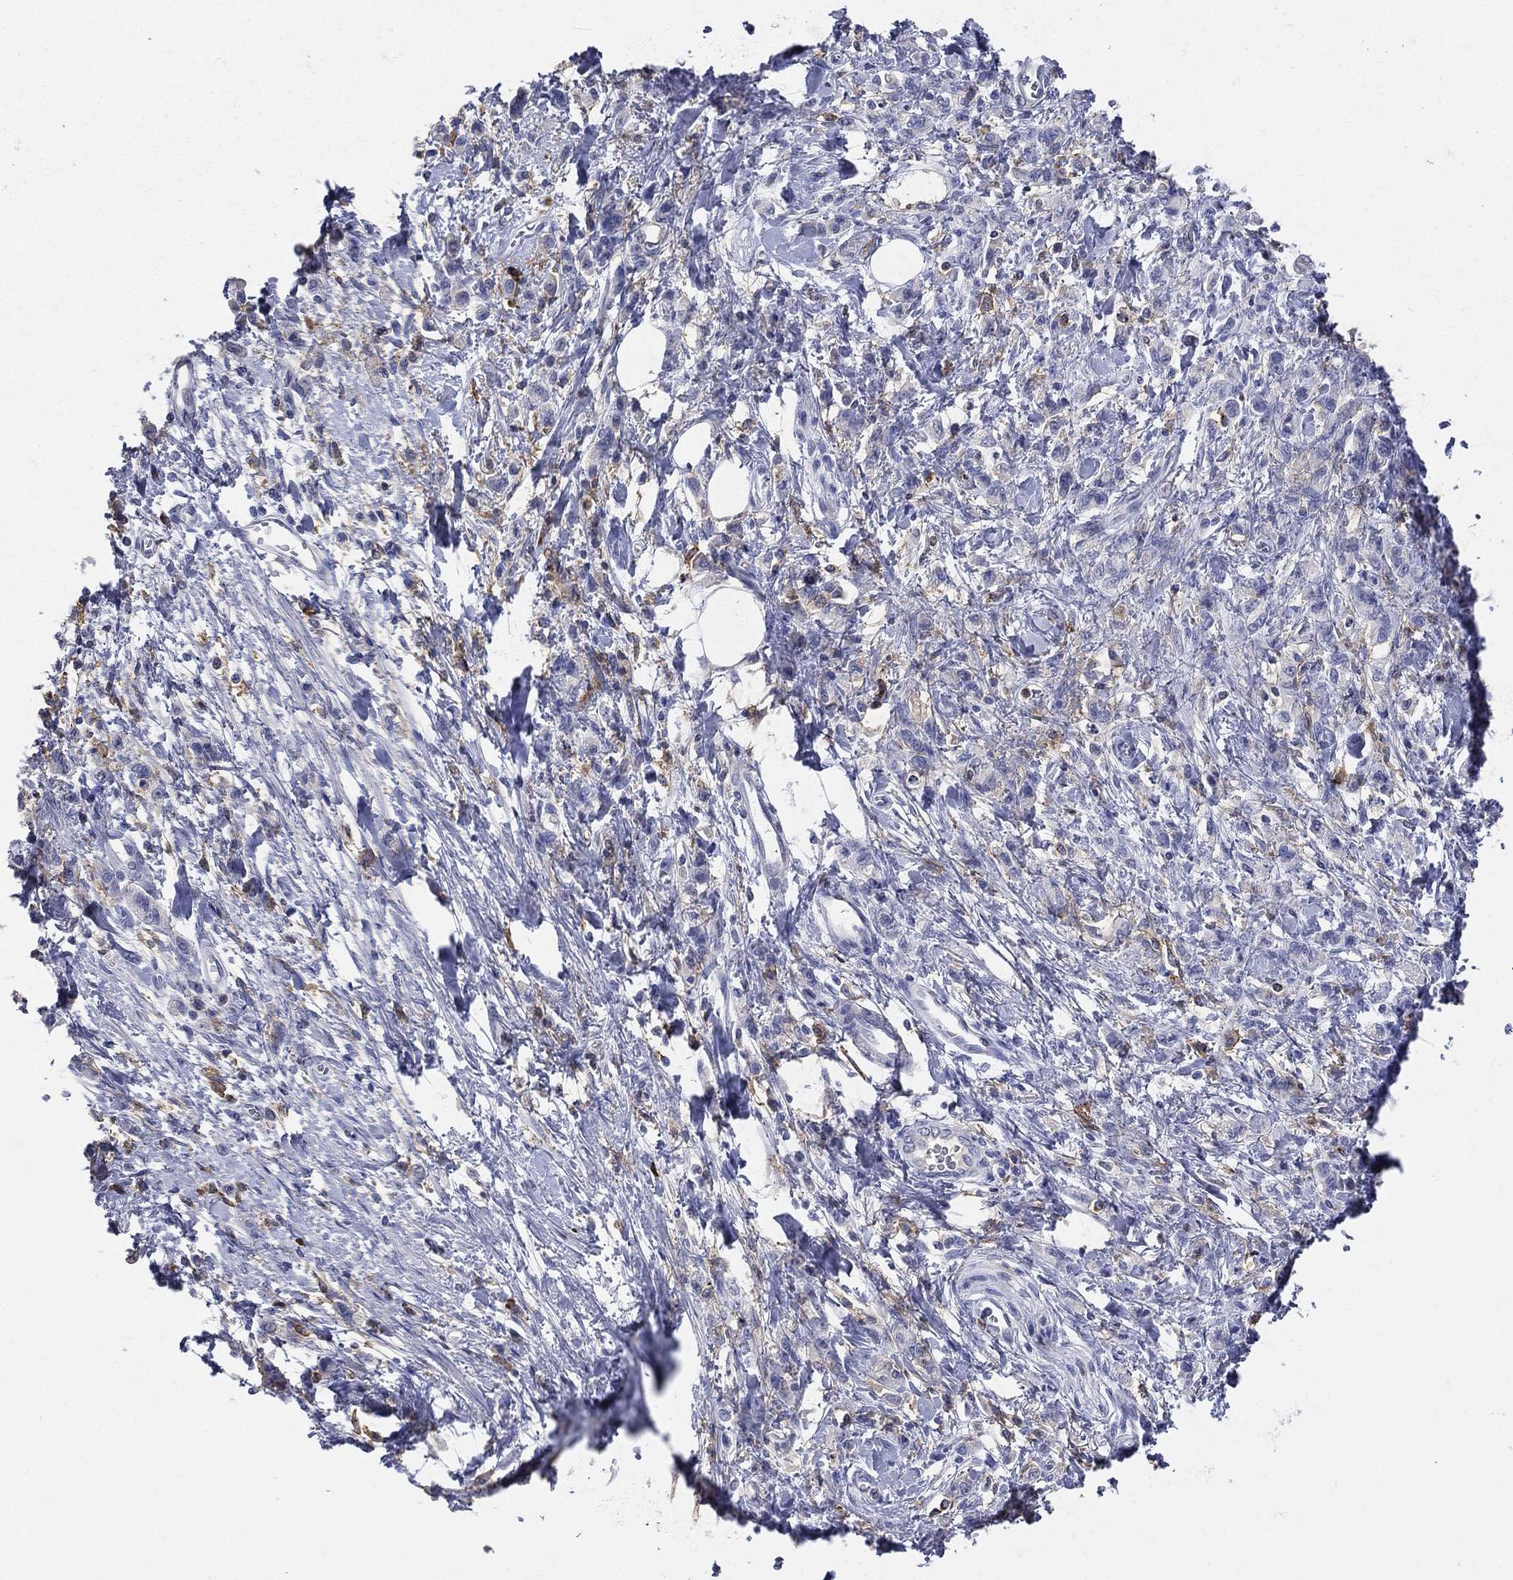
{"staining": {"intensity": "negative", "quantity": "none", "location": "none"}, "tissue": "stomach cancer", "cell_type": "Tumor cells", "image_type": "cancer", "snomed": [{"axis": "morphology", "description": "Adenocarcinoma, NOS"}, {"axis": "topography", "description": "Stomach"}], "caption": "This is an immunohistochemistry micrograph of human stomach cancer. There is no positivity in tumor cells.", "gene": "CD33", "patient": {"sex": "male", "age": 77}}